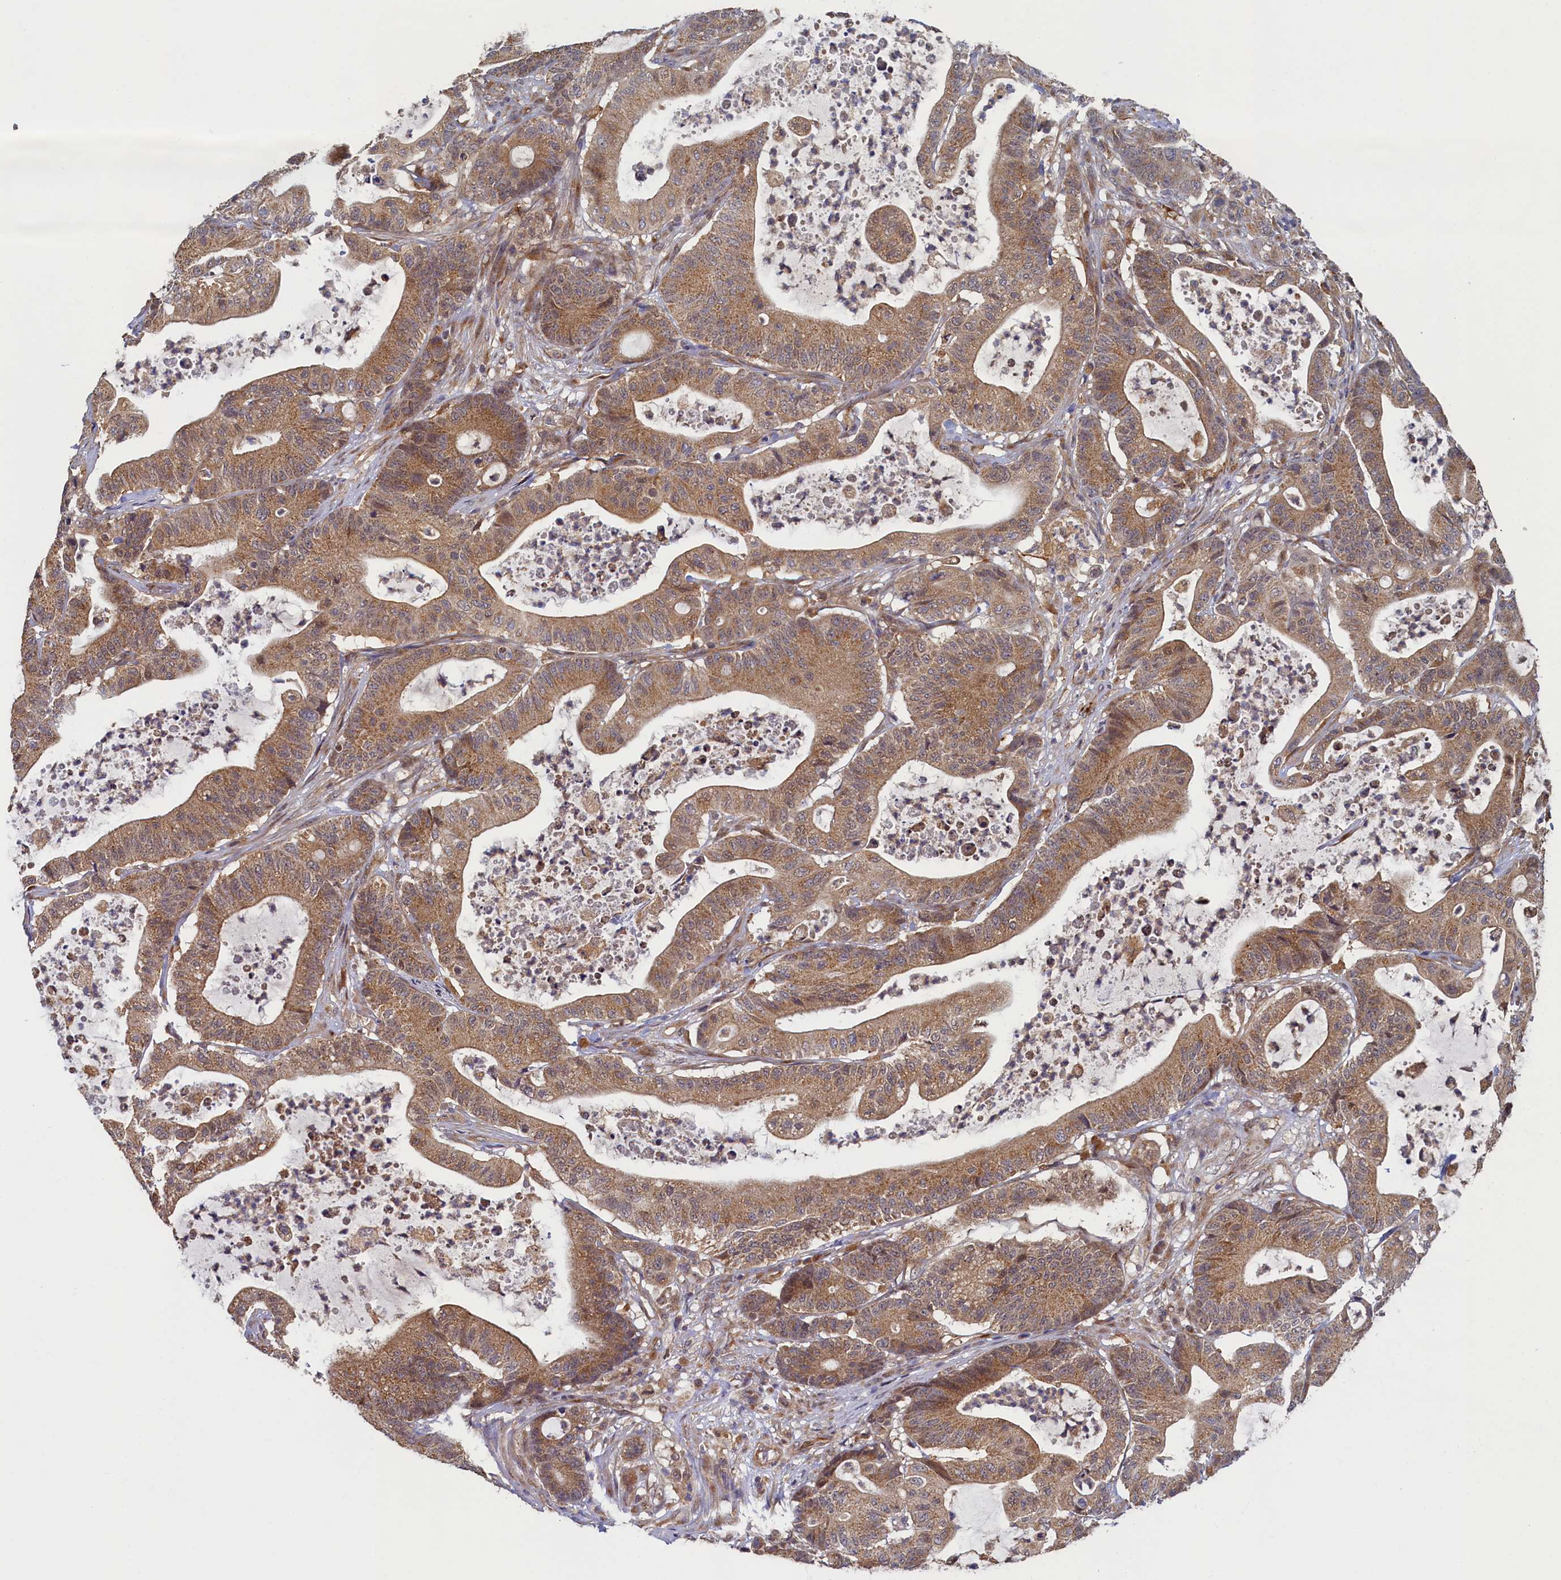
{"staining": {"intensity": "moderate", "quantity": ">75%", "location": "cytoplasmic/membranous"}, "tissue": "colorectal cancer", "cell_type": "Tumor cells", "image_type": "cancer", "snomed": [{"axis": "morphology", "description": "Adenocarcinoma, NOS"}, {"axis": "topography", "description": "Colon"}], "caption": "A photomicrograph of colorectal cancer stained for a protein reveals moderate cytoplasmic/membranous brown staining in tumor cells.", "gene": "STX12", "patient": {"sex": "female", "age": 84}}